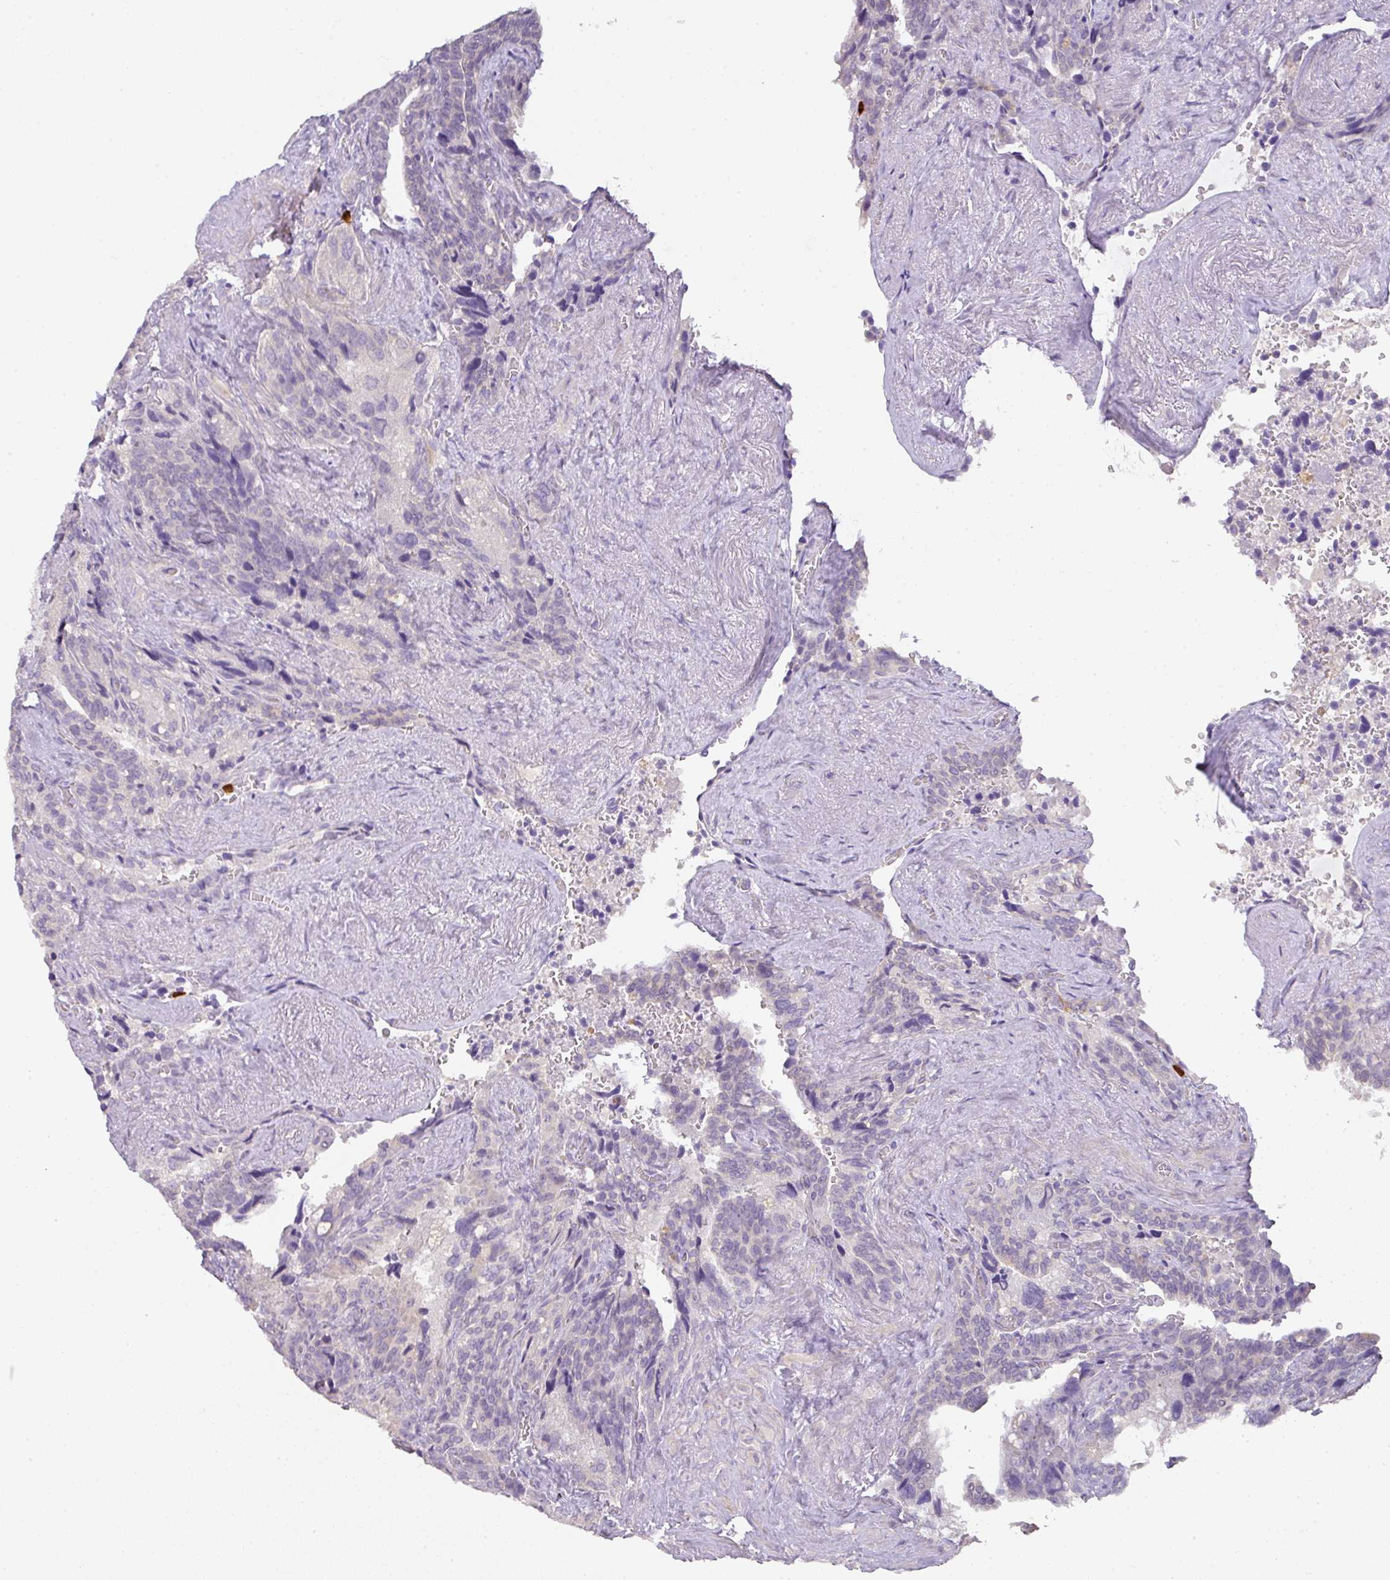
{"staining": {"intensity": "negative", "quantity": "none", "location": "none"}, "tissue": "seminal vesicle", "cell_type": "Glandular cells", "image_type": "normal", "snomed": [{"axis": "morphology", "description": "Normal tissue, NOS"}, {"axis": "topography", "description": "Seminal veicle"}], "caption": "Unremarkable seminal vesicle was stained to show a protein in brown. There is no significant expression in glandular cells.", "gene": "HHEX", "patient": {"sex": "male", "age": 68}}